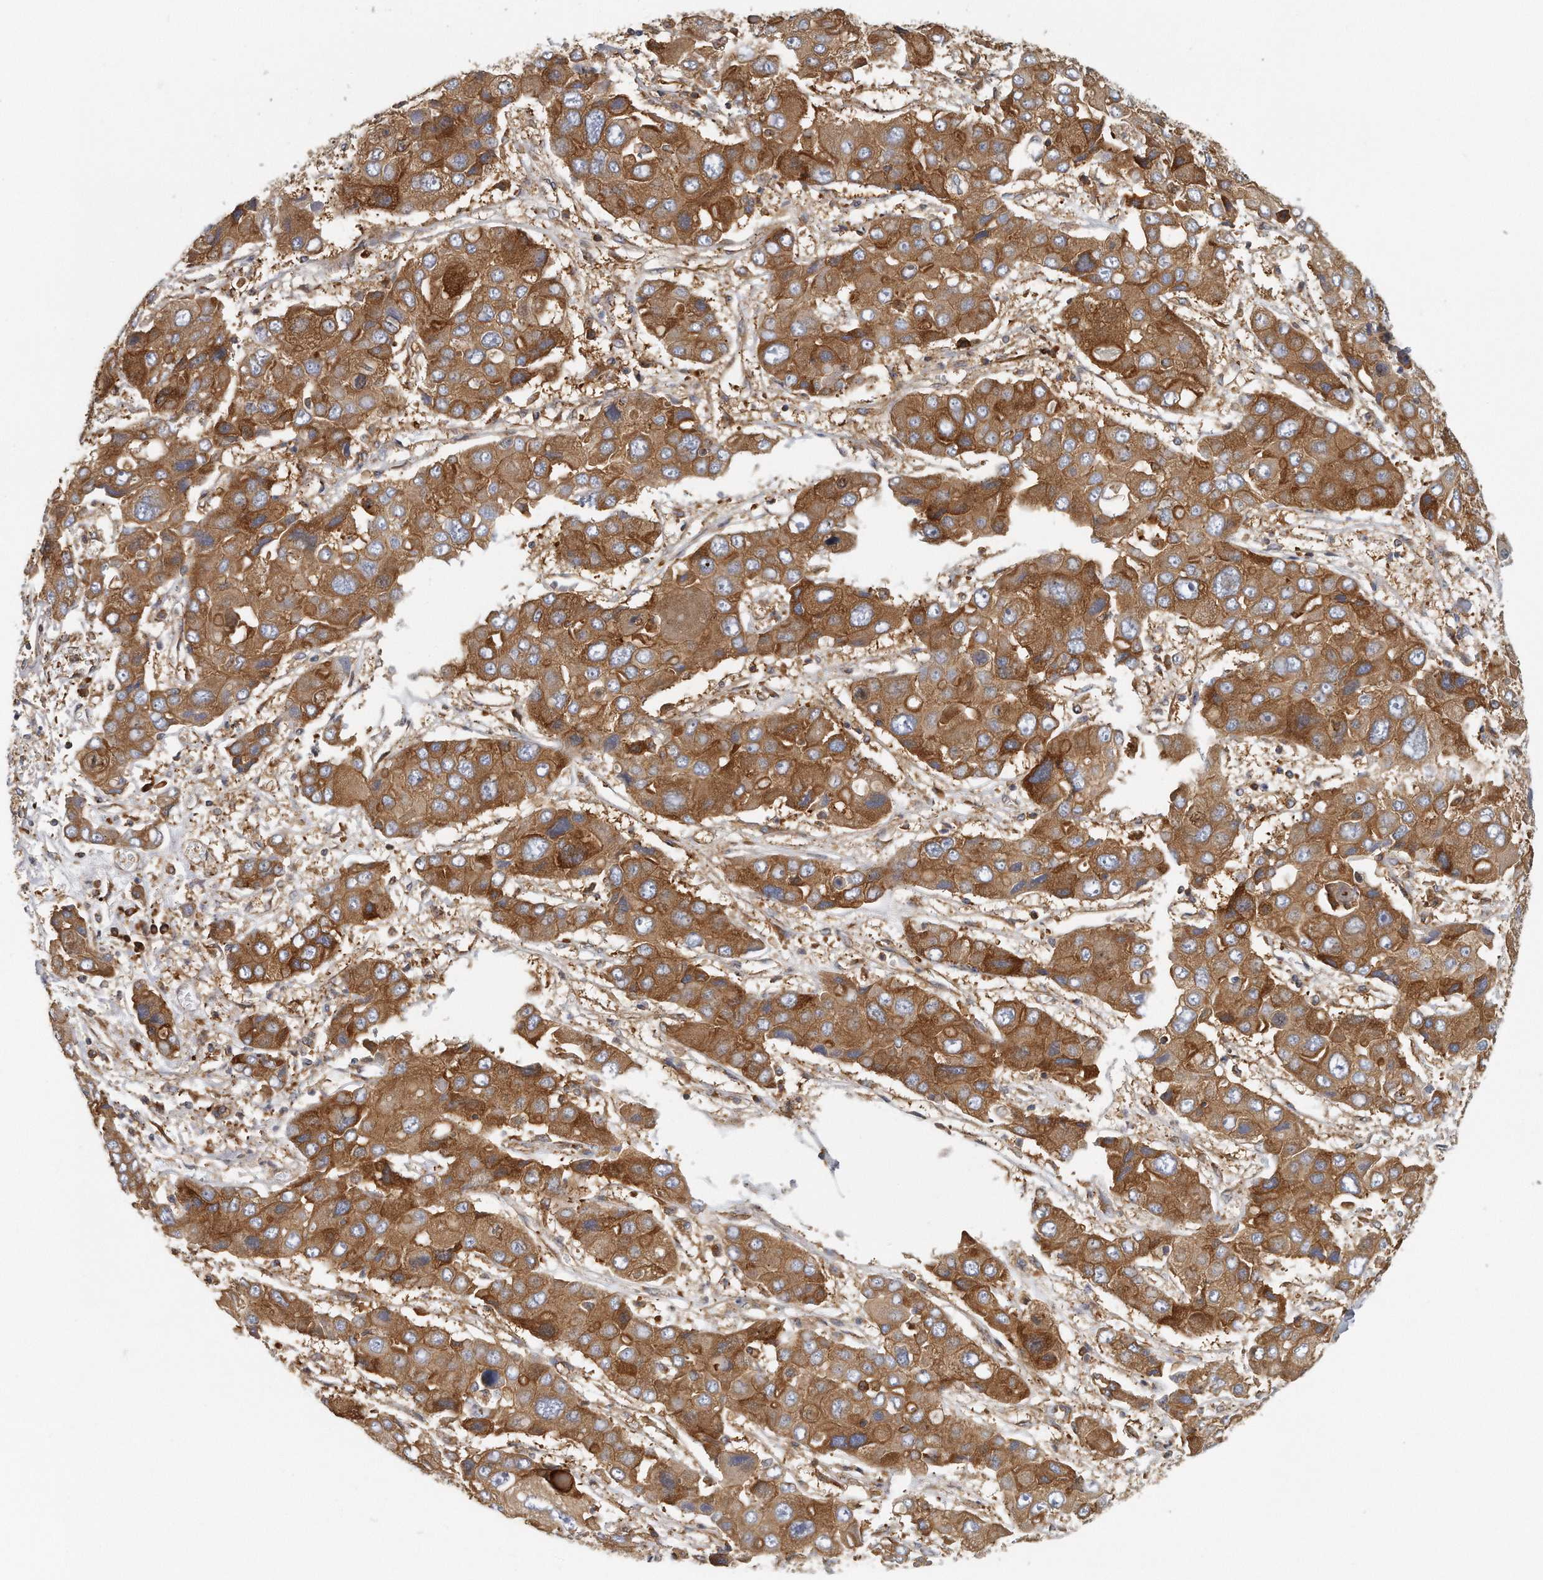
{"staining": {"intensity": "strong", "quantity": ">75%", "location": "cytoplasmic/membranous"}, "tissue": "liver cancer", "cell_type": "Tumor cells", "image_type": "cancer", "snomed": [{"axis": "morphology", "description": "Cholangiocarcinoma"}, {"axis": "topography", "description": "Liver"}], "caption": "Immunohistochemical staining of cholangiocarcinoma (liver) shows high levels of strong cytoplasmic/membranous expression in about >75% of tumor cells.", "gene": "EIF3I", "patient": {"sex": "male", "age": 67}}